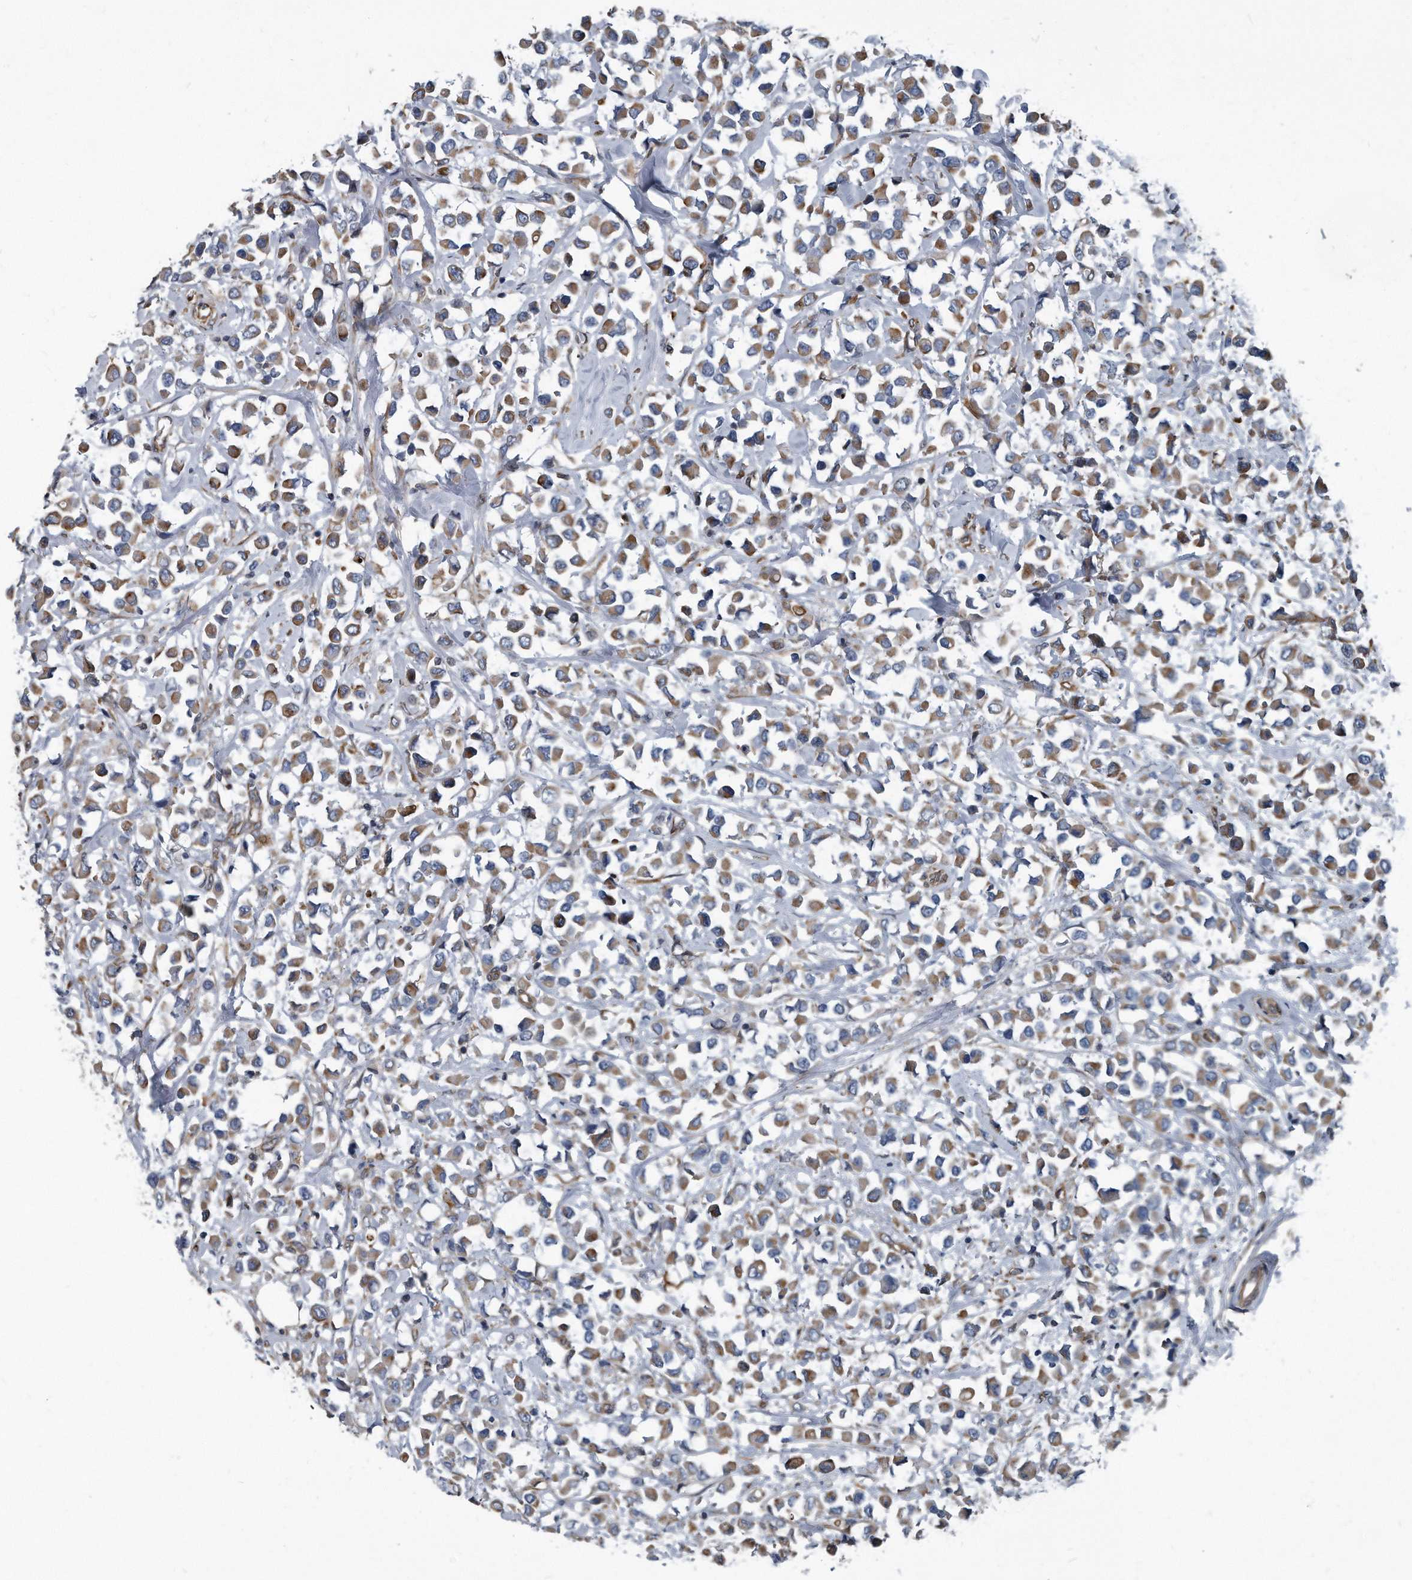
{"staining": {"intensity": "moderate", "quantity": ">75%", "location": "cytoplasmic/membranous"}, "tissue": "breast cancer", "cell_type": "Tumor cells", "image_type": "cancer", "snomed": [{"axis": "morphology", "description": "Duct carcinoma"}, {"axis": "topography", "description": "Breast"}], "caption": "Immunohistochemical staining of breast cancer reveals medium levels of moderate cytoplasmic/membranous positivity in approximately >75% of tumor cells.", "gene": "PLEC", "patient": {"sex": "female", "age": 61}}